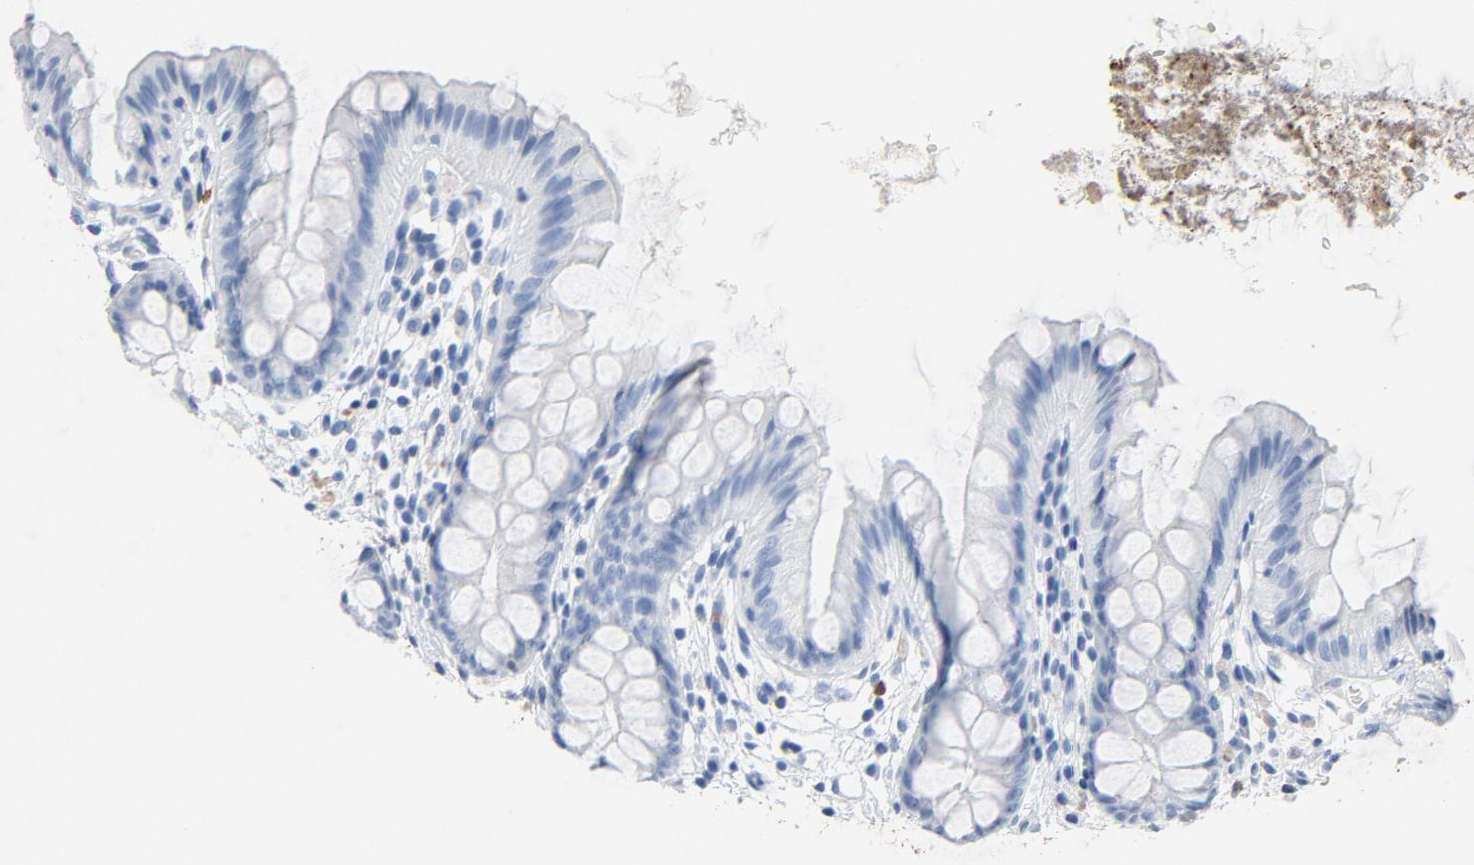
{"staining": {"intensity": "negative", "quantity": "none", "location": "none"}, "tissue": "colon", "cell_type": "Endothelial cells", "image_type": "normal", "snomed": [{"axis": "morphology", "description": "Normal tissue, NOS"}, {"axis": "topography", "description": "Smooth muscle"}, {"axis": "topography", "description": "Colon"}], "caption": "Immunohistochemistry image of normal colon: human colon stained with DAB exhibits no significant protein positivity in endothelial cells.", "gene": "PTPRB", "patient": {"sex": "male", "age": 67}}